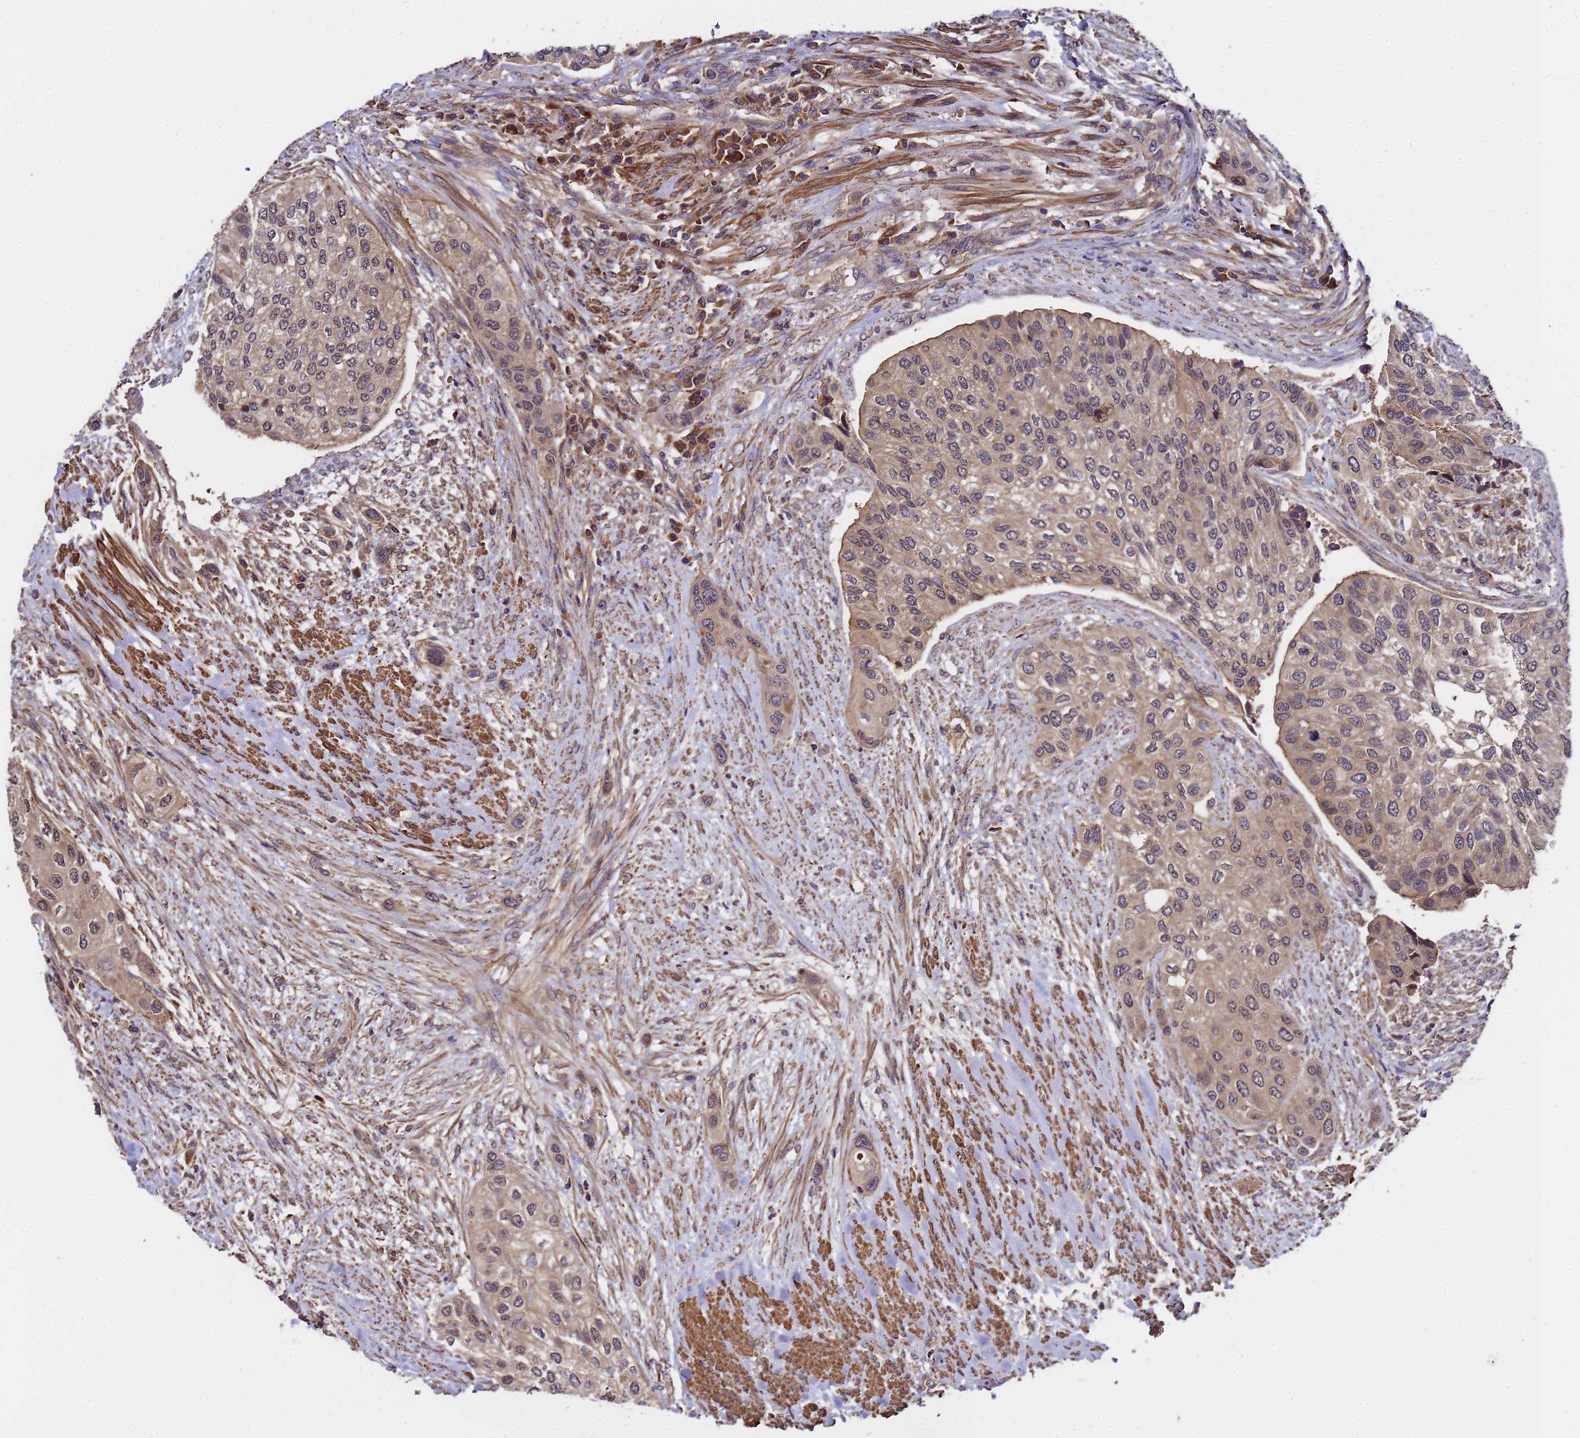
{"staining": {"intensity": "moderate", "quantity": ">75%", "location": "cytoplasmic/membranous"}, "tissue": "urothelial cancer", "cell_type": "Tumor cells", "image_type": "cancer", "snomed": [{"axis": "morphology", "description": "Normal tissue, NOS"}, {"axis": "morphology", "description": "Urothelial carcinoma, High grade"}, {"axis": "topography", "description": "Vascular tissue"}, {"axis": "topography", "description": "Urinary bladder"}], "caption": "Immunohistochemistry histopathology image of urothelial carcinoma (high-grade) stained for a protein (brown), which exhibits medium levels of moderate cytoplasmic/membranous positivity in about >75% of tumor cells.", "gene": "GSTCD", "patient": {"sex": "female", "age": 56}}